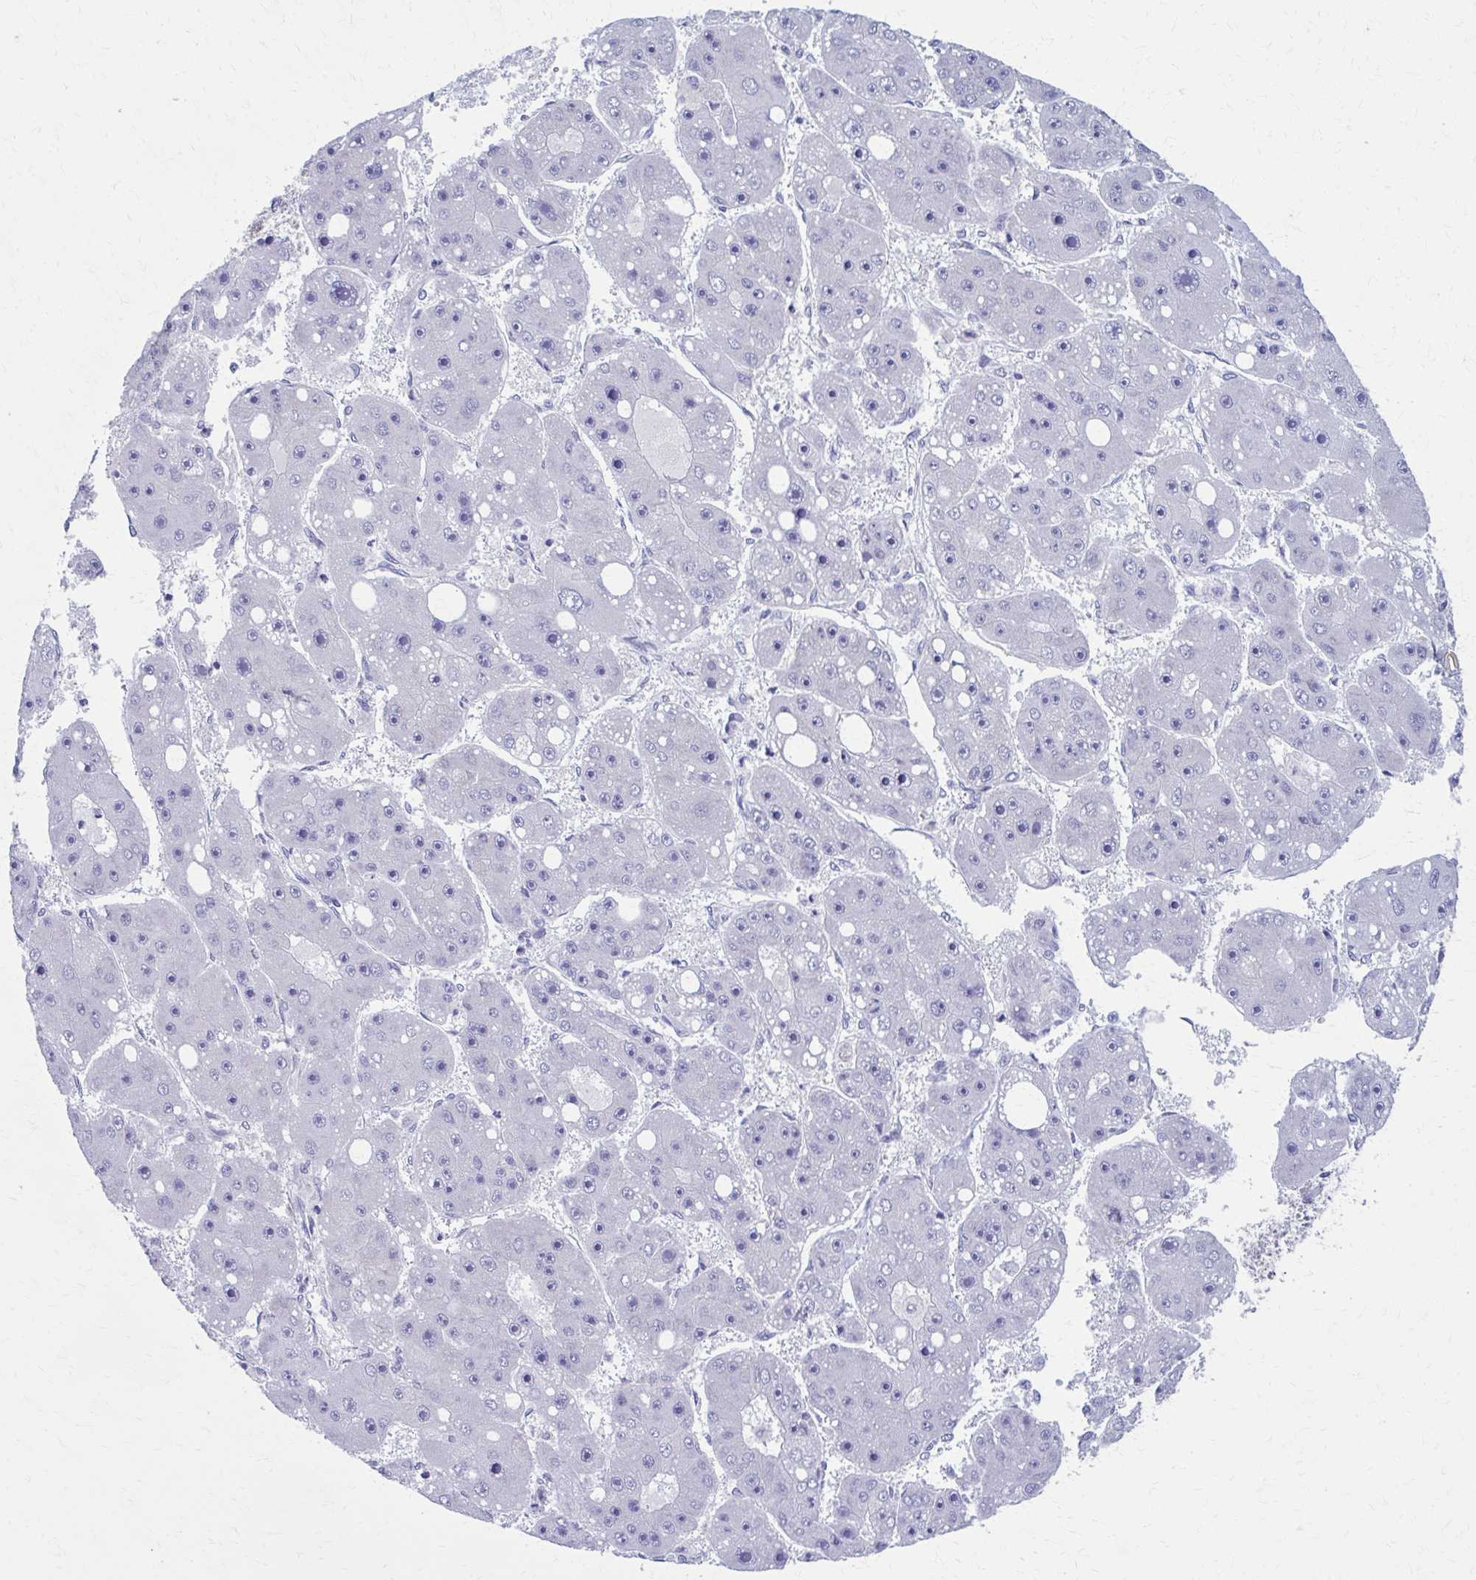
{"staining": {"intensity": "negative", "quantity": "none", "location": "none"}, "tissue": "liver cancer", "cell_type": "Tumor cells", "image_type": "cancer", "snomed": [{"axis": "morphology", "description": "Carcinoma, Hepatocellular, NOS"}, {"axis": "topography", "description": "Liver"}], "caption": "Liver cancer (hepatocellular carcinoma) was stained to show a protein in brown. There is no significant positivity in tumor cells. (Brightfield microscopy of DAB (3,3'-diaminobenzidine) immunohistochemistry at high magnification).", "gene": "SPATS2L", "patient": {"sex": "female", "age": 61}}